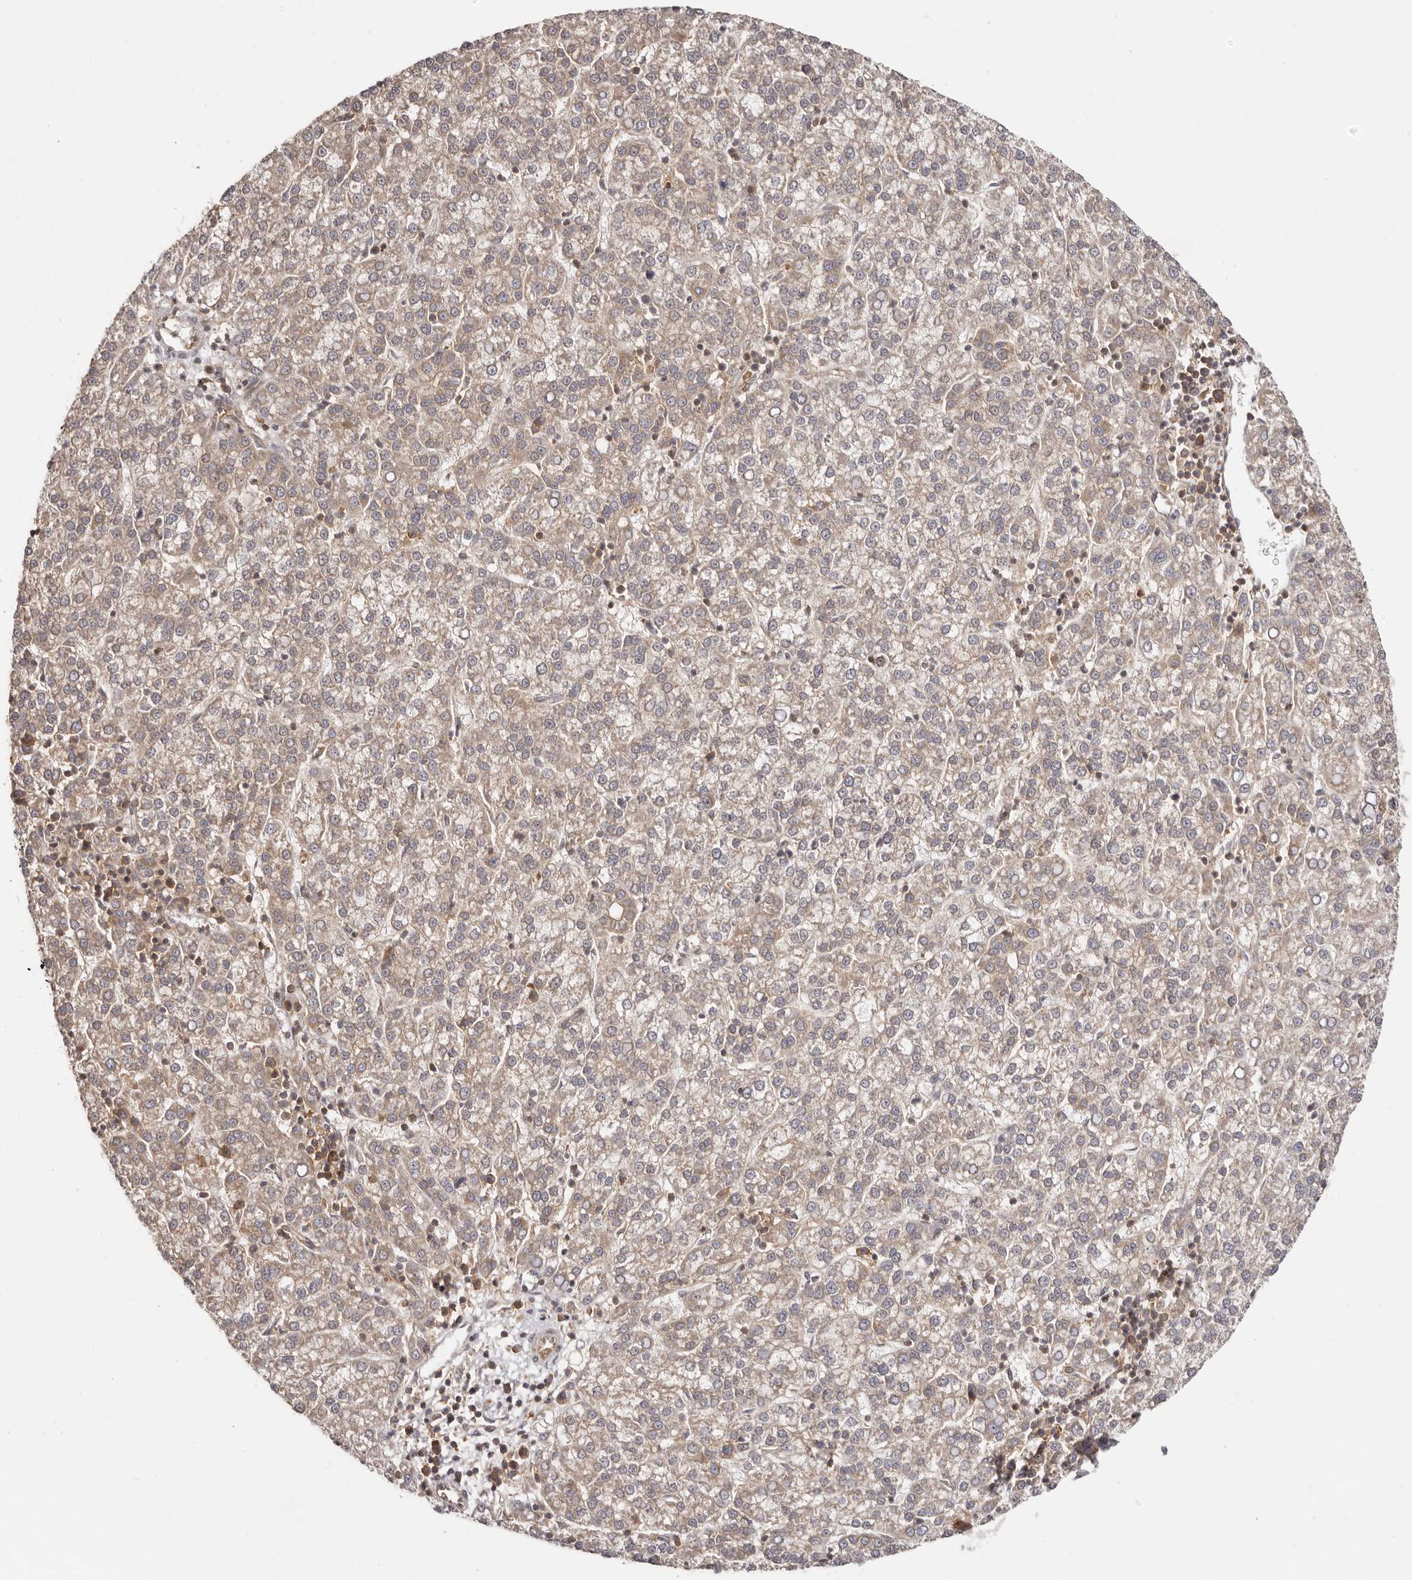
{"staining": {"intensity": "weak", "quantity": "25%-75%", "location": "cytoplasmic/membranous"}, "tissue": "liver cancer", "cell_type": "Tumor cells", "image_type": "cancer", "snomed": [{"axis": "morphology", "description": "Carcinoma, Hepatocellular, NOS"}, {"axis": "topography", "description": "Liver"}], "caption": "Tumor cells exhibit low levels of weak cytoplasmic/membranous positivity in approximately 25%-75% of cells in hepatocellular carcinoma (liver).", "gene": "EEF1E1", "patient": {"sex": "female", "age": 58}}